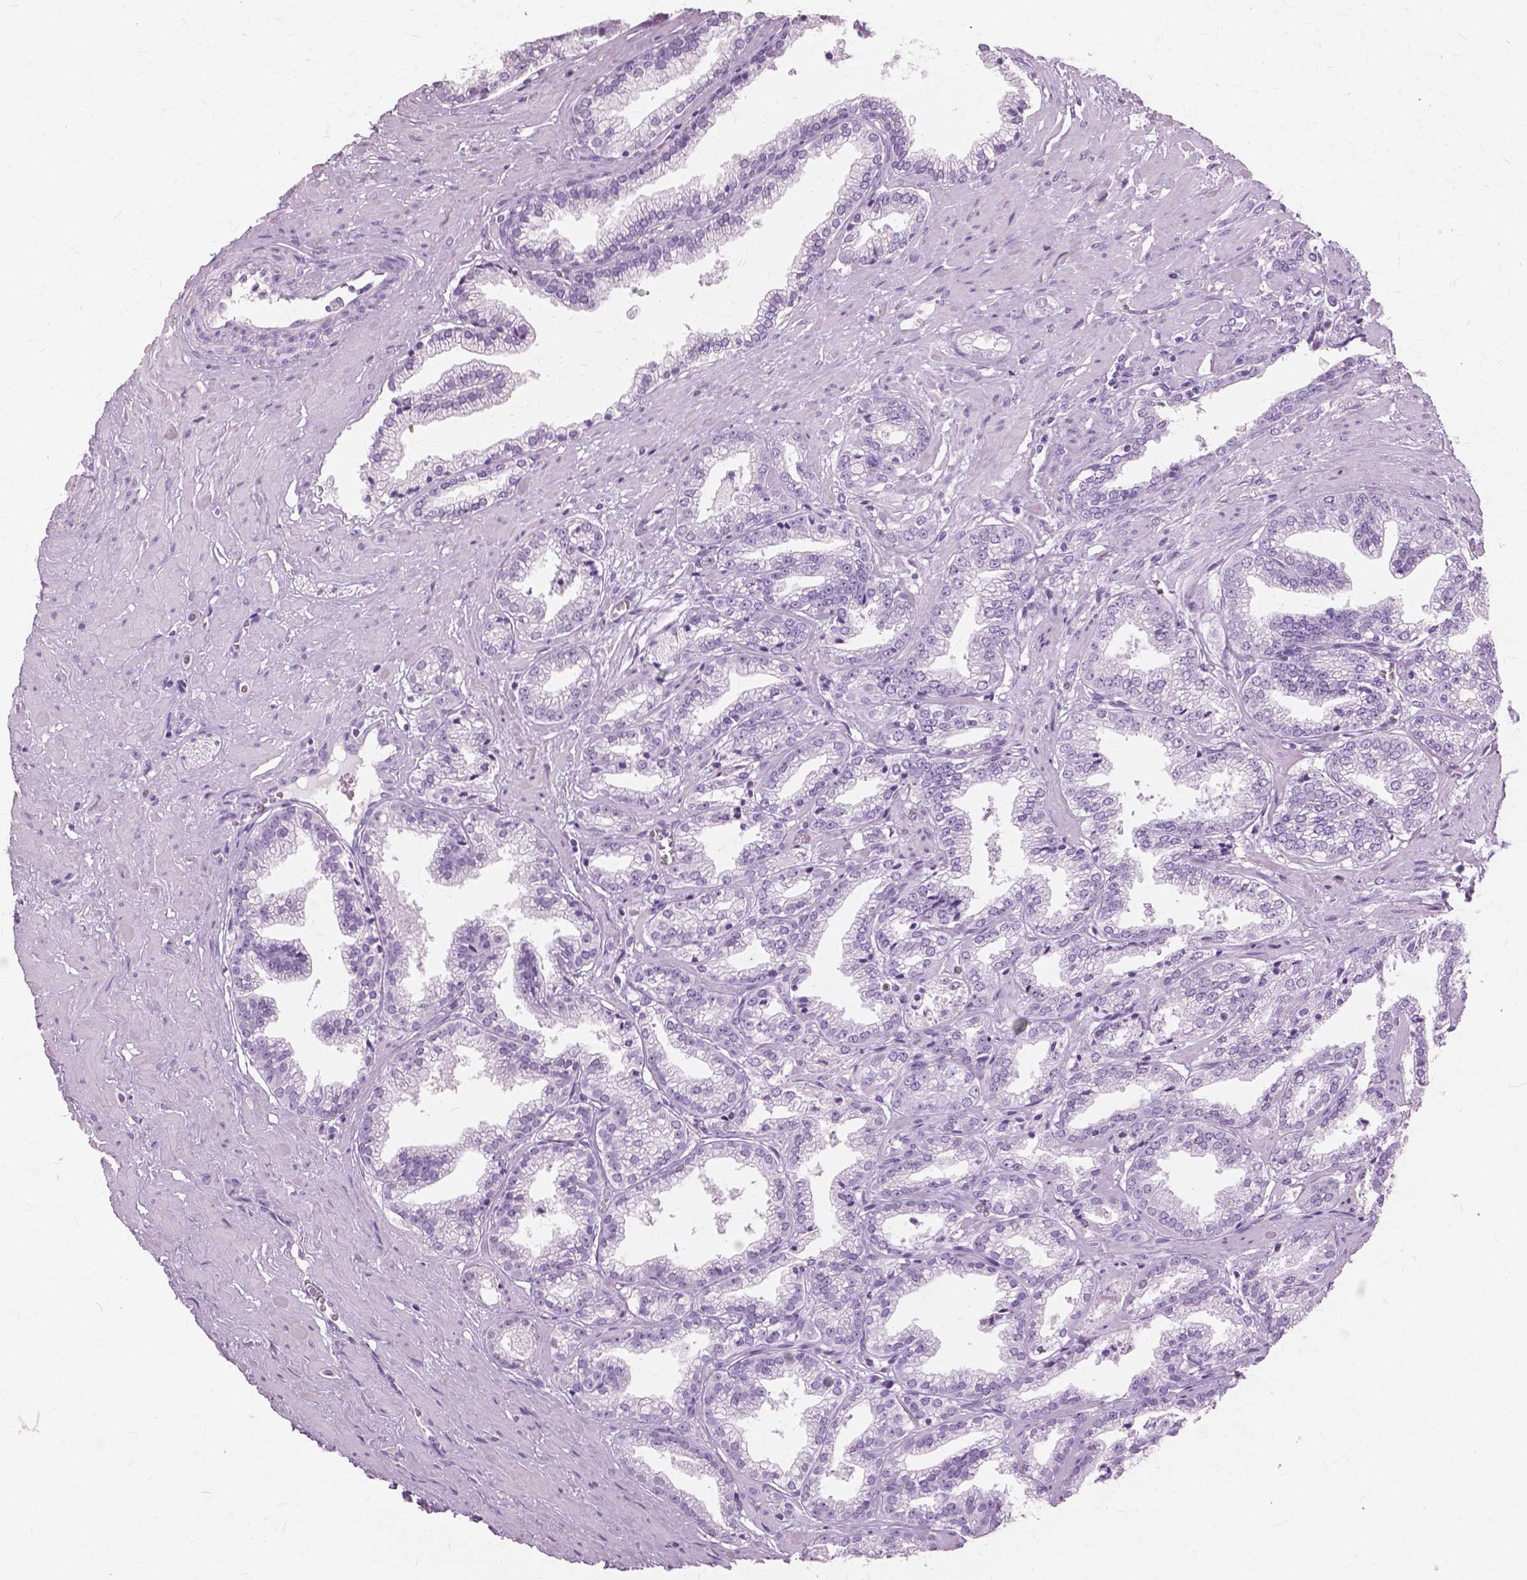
{"staining": {"intensity": "negative", "quantity": "none", "location": "none"}, "tissue": "prostate cancer", "cell_type": "Tumor cells", "image_type": "cancer", "snomed": [{"axis": "morphology", "description": "Adenocarcinoma, Low grade"}, {"axis": "topography", "description": "Prostate"}], "caption": "Tumor cells show no significant protein expression in prostate cancer. (Immunohistochemistry (ihc), brightfield microscopy, high magnification).", "gene": "SFTPD", "patient": {"sex": "male", "age": 60}}